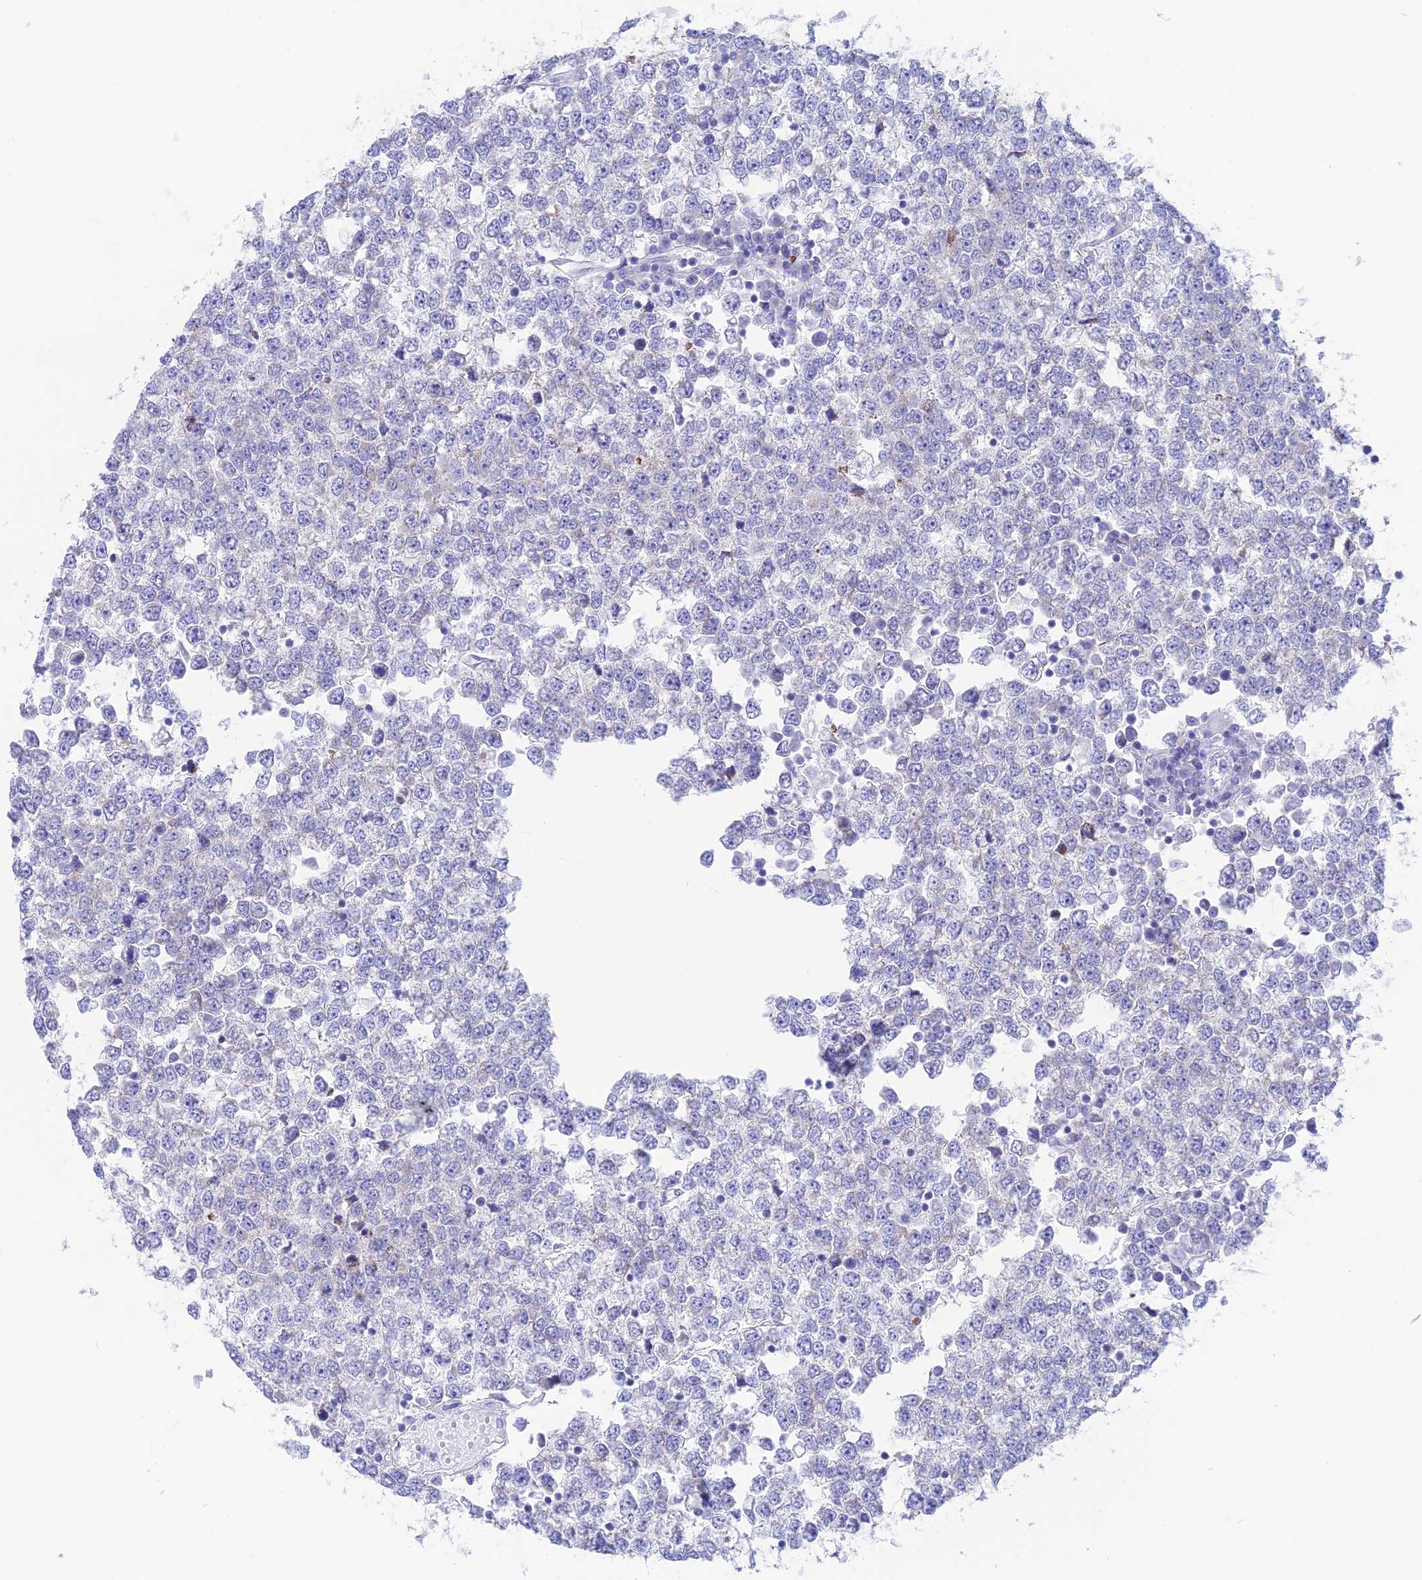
{"staining": {"intensity": "moderate", "quantity": "25%-75%", "location": "cytoplasmic/membranous"}, "tissue": "testis cancer", "cell_type": "Tumor cells", "image_type": "cancer", "snomed": [{"axis": "morphology", "description": "Seminoma, NOS"}, {"axis": "topography", "description": "Testis"}], "caption": "Immunohistochemical staining of human testis cancer exhibits medium levels of moderate cytoplasmic/membranous staining in approximately 25%-75% of tumor cells.", "gene": "LZTFL1", "patient": {"sex": "male", "age": 65}}